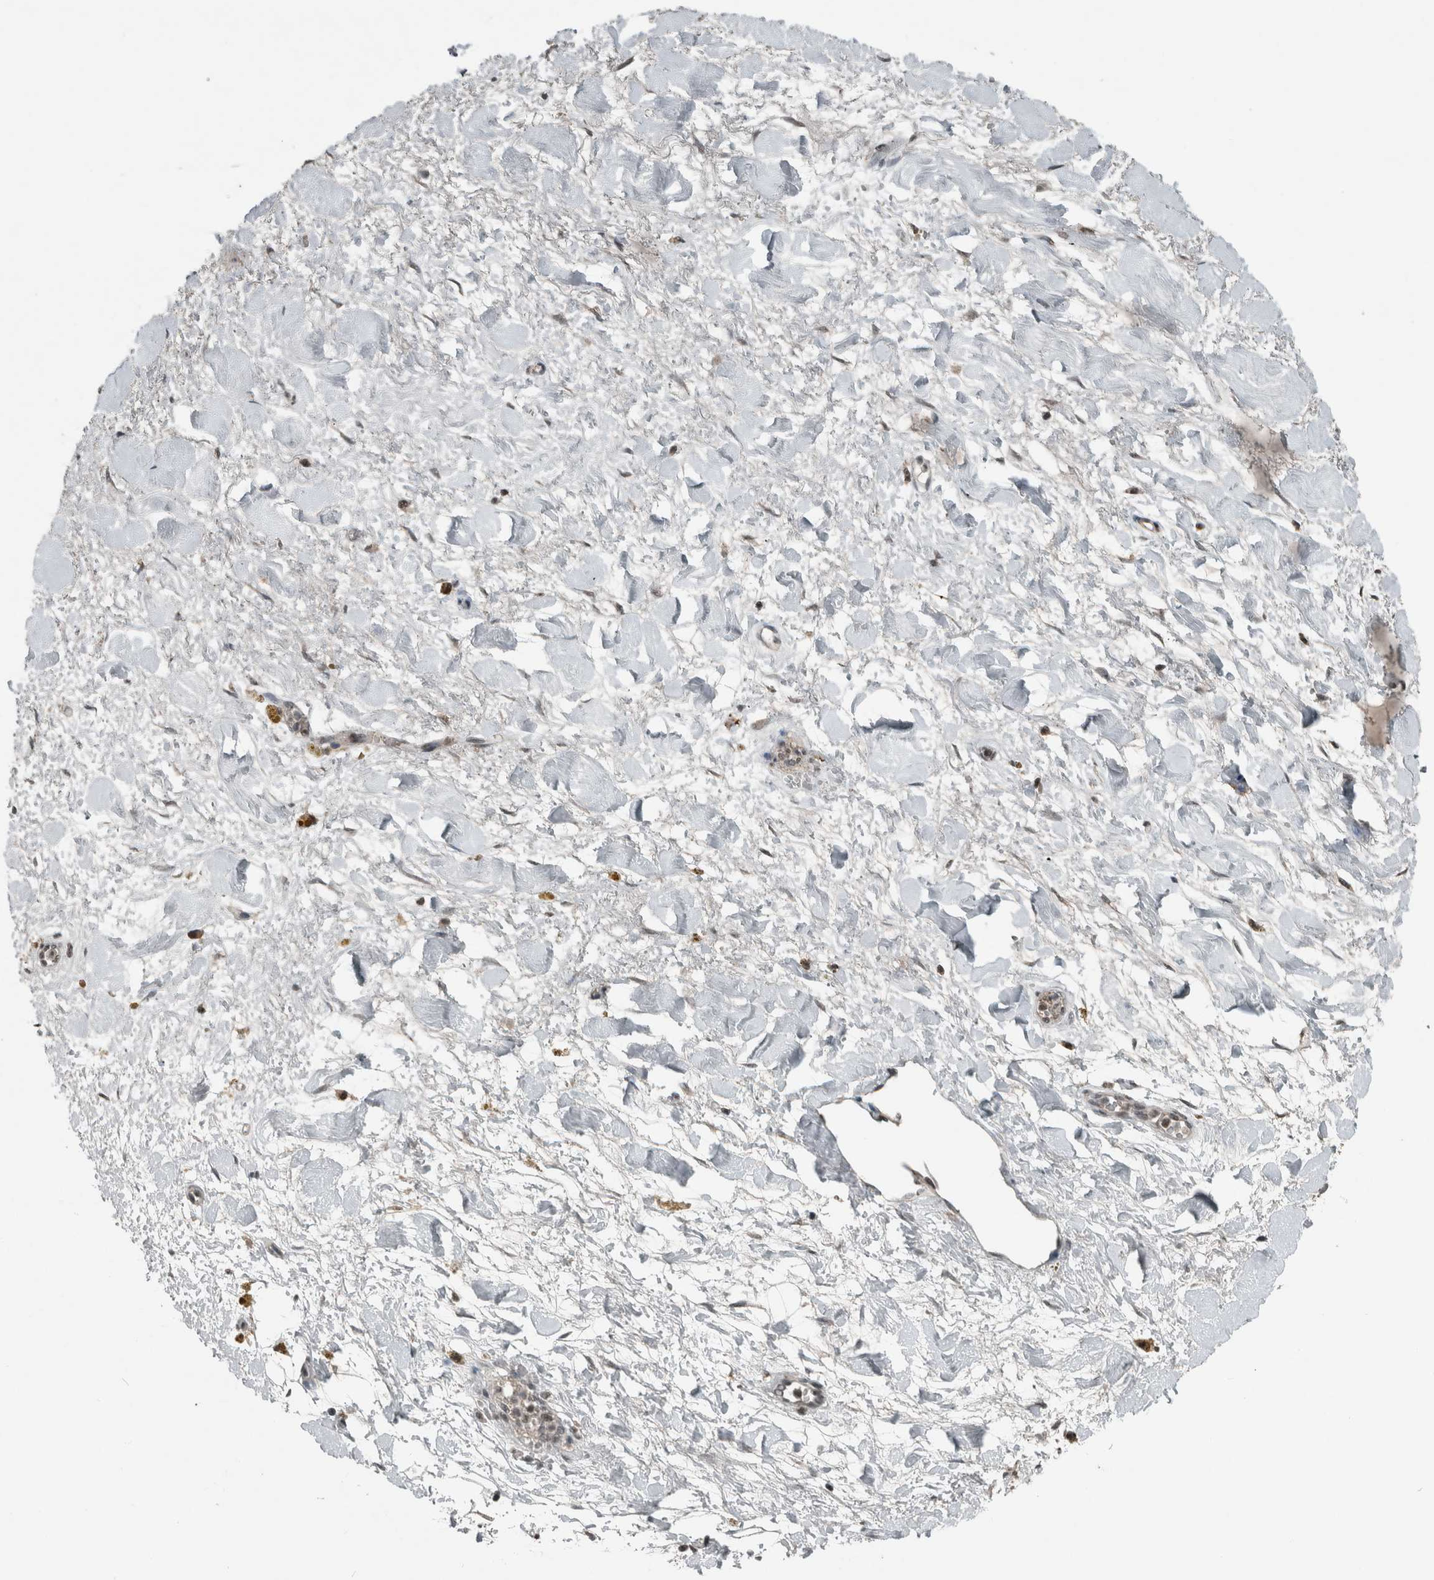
{"staining": {"intensity": "weak", "quantity": "<25%", "location": "nuclear"}, "tissue": "adipose tissue", "cell_type": "Adipocytes", "image_type": "normal", "snomed": [{"axis": "morphology", "description": "Normal tissue, NOS"}, {"axis": "topography", "description": "Kidney"}, {"axis": "topography", "description": "Peripheral nerve tissue"}], "caption": "Benign adipose tissue was stained to show a protein in brown. There is no significant positivity in adipocytes.", "gene": "ZNF24", "patient": {"sex": "male", "age": 7}}